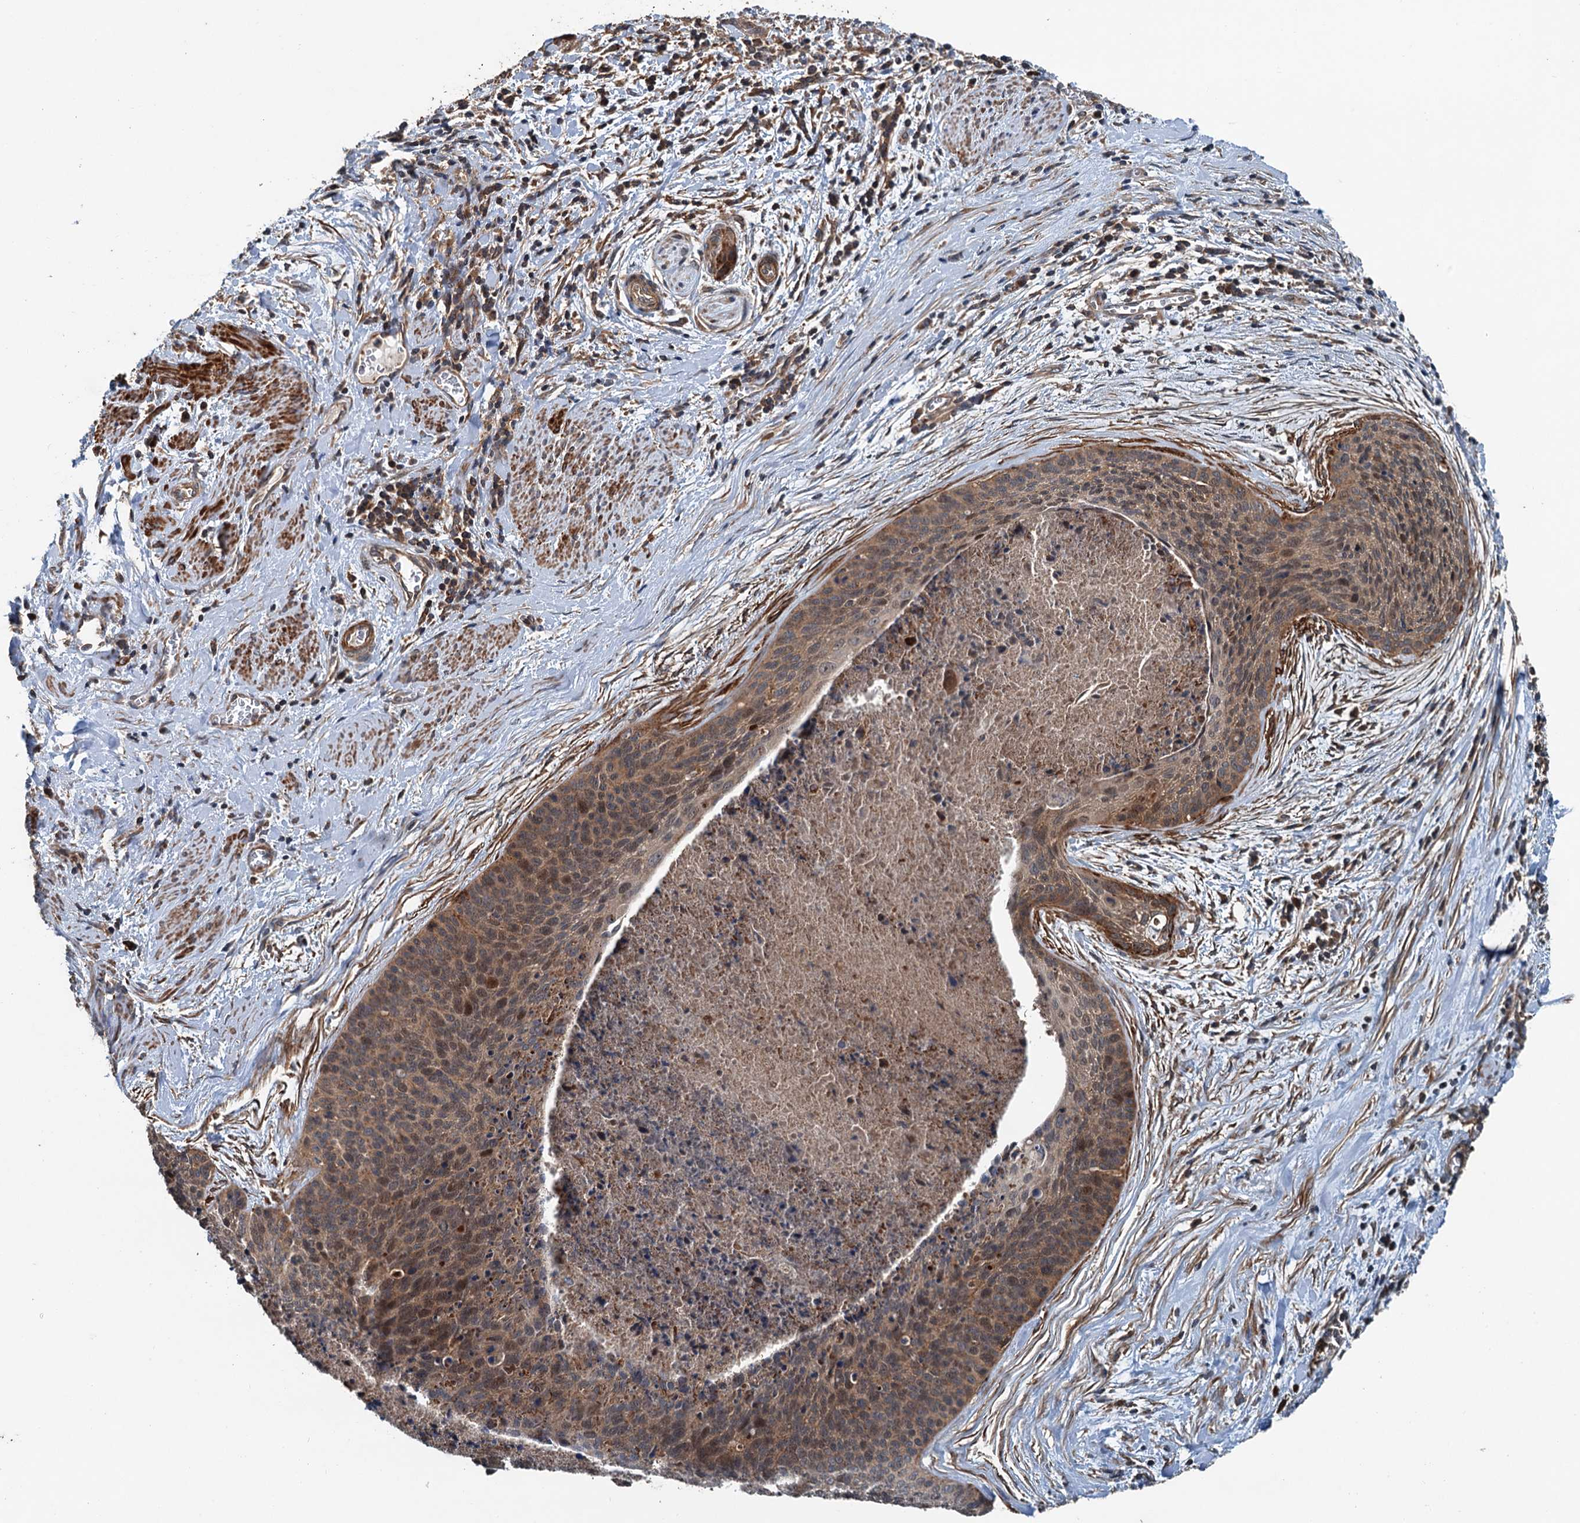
{"staining": {"intensity": "moderate", "quantity": "25%-75%", "location": "cytoplasmic/membranous,nuclear"}, "tissue": "cervical cancer", "cell_type": "Tumor cells", "image_type": "cancer", "snomed": [{"axis": "morphology", "description": "Squamous cell carcinoma, NOS"}, {"axis": "topography", "description": "Cervix"}], "caption": "The histopathology image reveals staining of cervical squamous cell carcinoma, revealing moderate cytoplasmic/membranous and nuclear protein positivity (brown color) within tumor cells.", "gene": "TEDC1", "patient": {"sex": "female", "age": 55}}